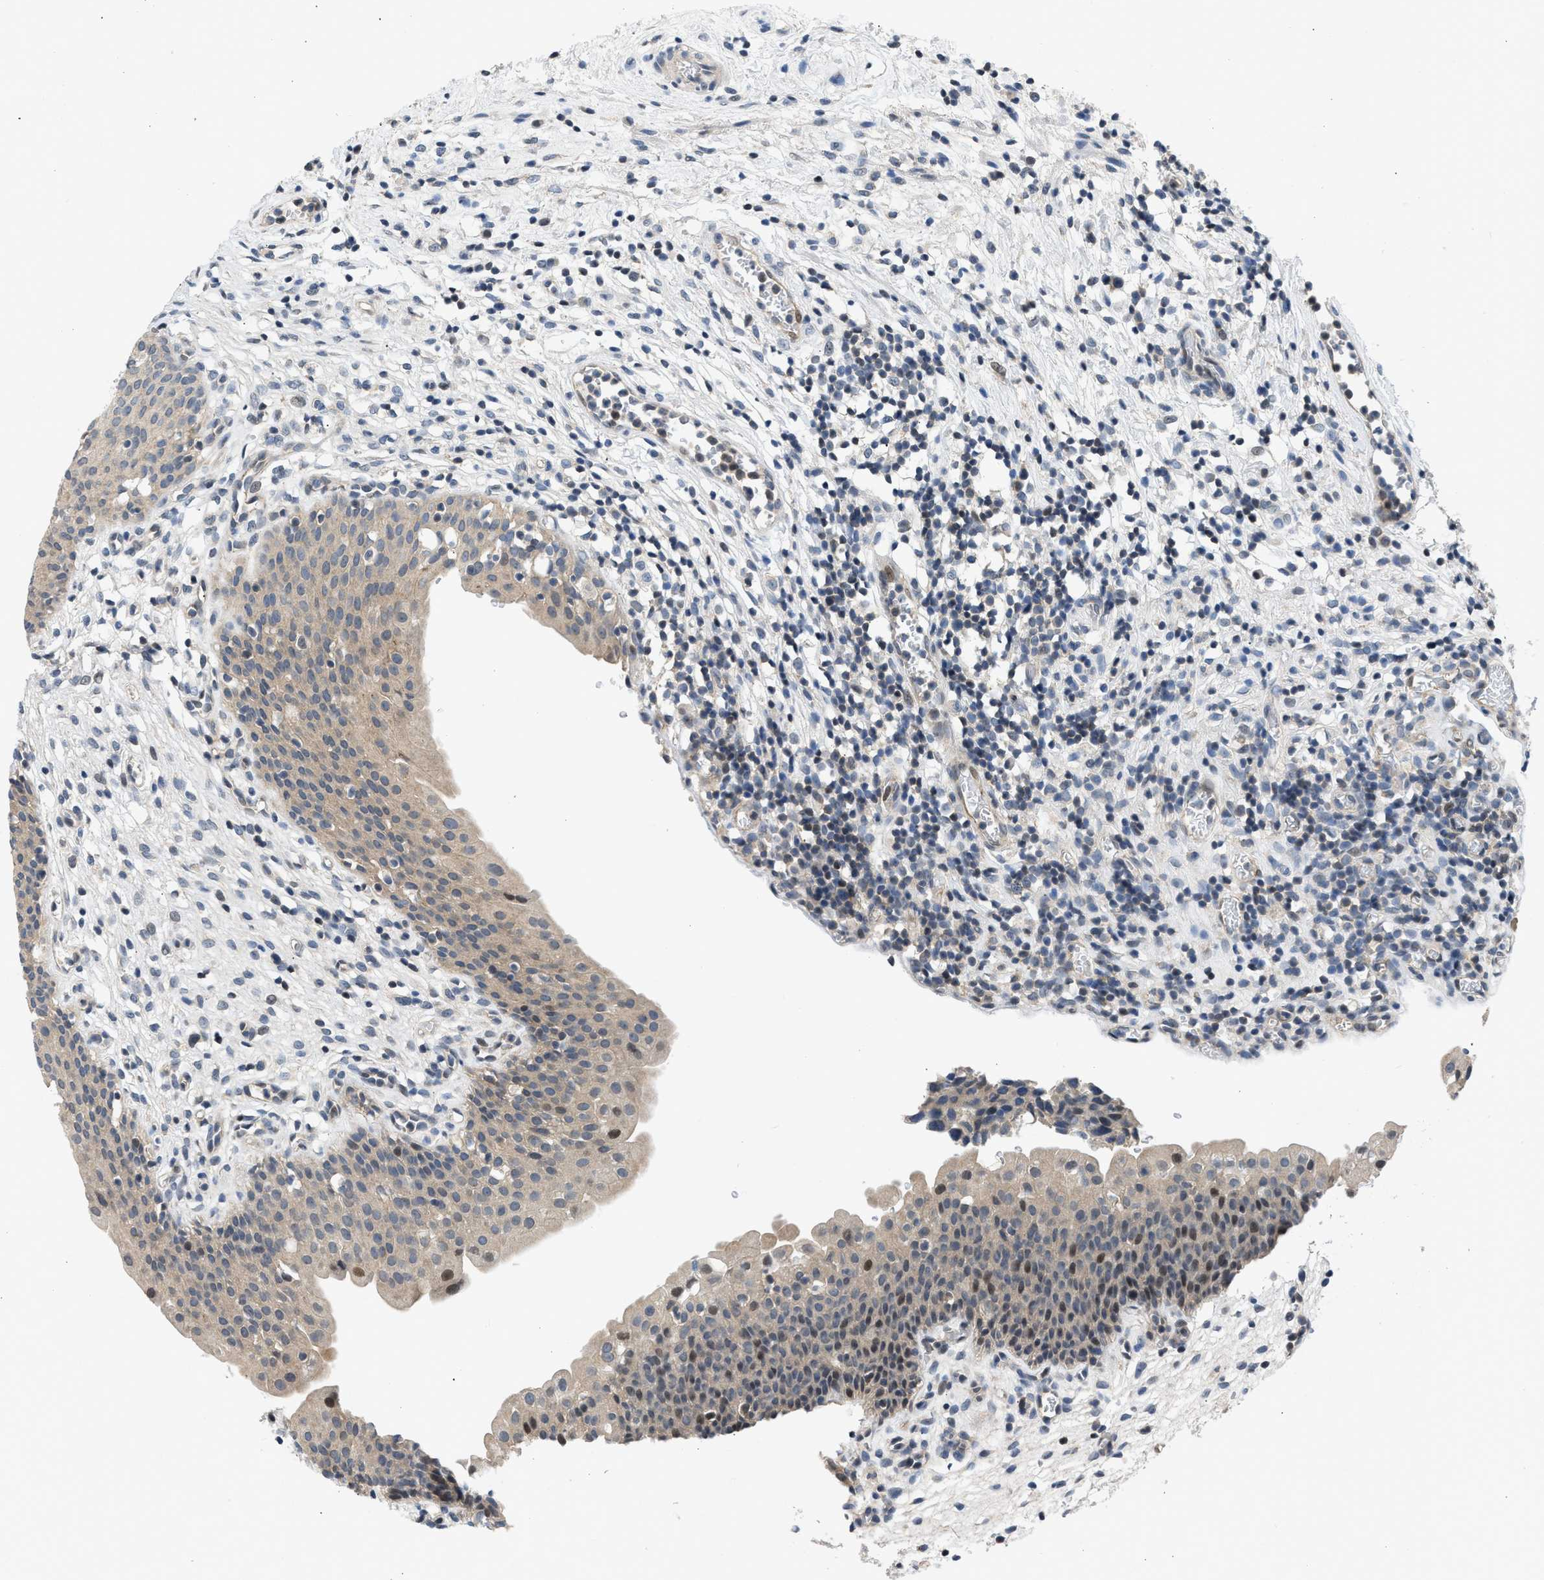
{"staining": {"intensity": "moderate", "quantity": "<25%", "location": "nuclear"}, "tissue": "urinary bladder", "cell_type": "Urothelial cells", "image_type": "normal", "snomed": [{"axis": "morphology", "description": "Normal tissue, NOS"}, {"axis": "topography", "description": "Urinary bladder"}], "caption": "Immunohistochemistry photomicrograph of benign urinary bladder: human urinary bladder stained using immunohistochemistry (IHC) shows low levels of moderate protein expression localized specifically in the nuclear of urothelial cells, appearing as a nuclear brown color.", "gene": "OLIG3", "patient": {"sex": "male", "age": 37}}